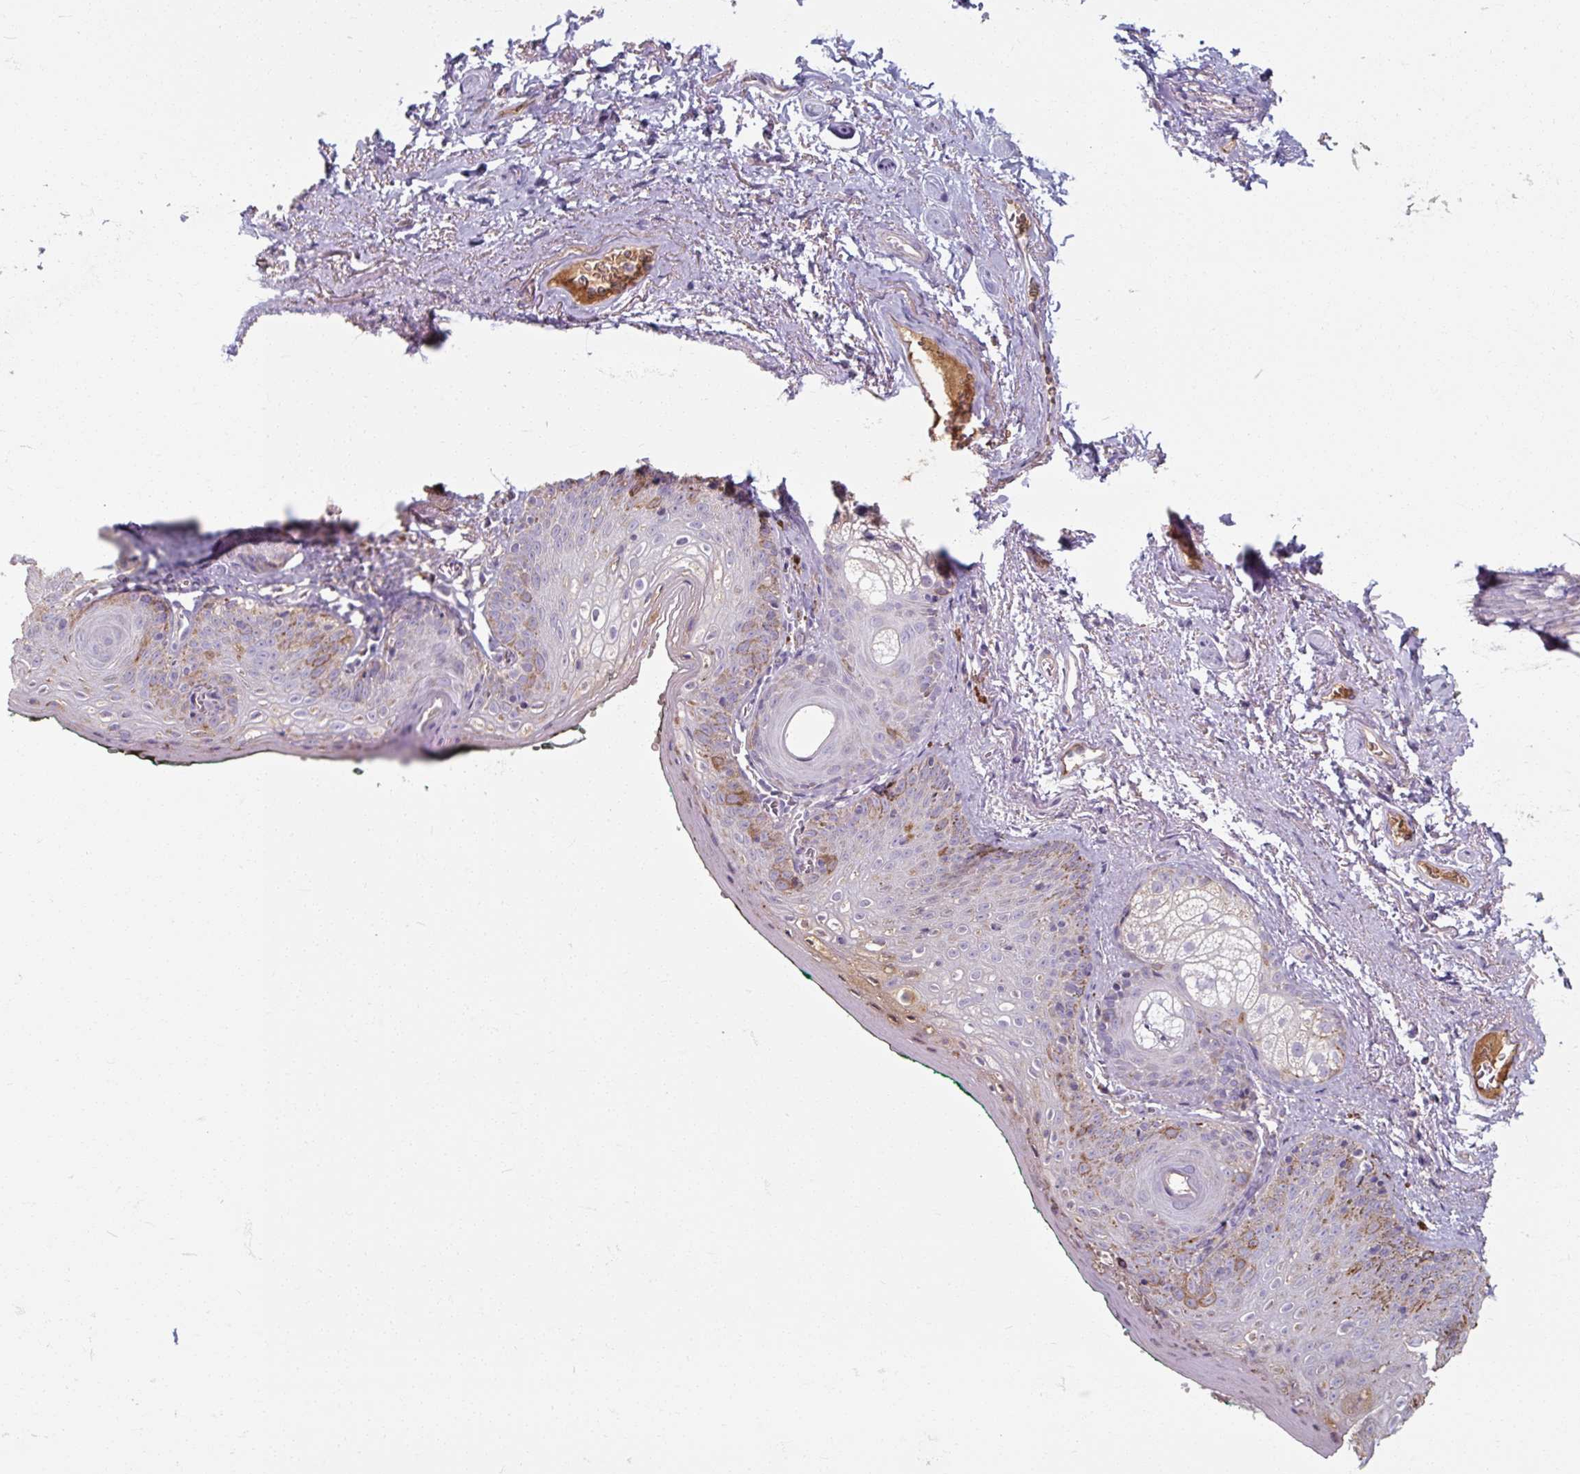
{"staining": {"intensity": "moderate", "quantity": "<25%", "location": "cytoplasmic/membranous"}, "tissue": "vagina", "cell_type": "Squamous epithelial cells", "image_type": "normal", "snomed": [{"axis": "morphology", "description": "Normal tissue, NOS"}, {"axis": "topography", "description": "Vulva"}, {"axis": "topography", "description": "Vagina"}, {"axis": "topography", "description": "Peripheral nerve tissue"}], "caption": "Brown immunohistochemical staining in benign vagina shows moderate cytoplasmic/membranous staining in about <25% of squamous epithelial cells.", "gene": "TSEN54", "patient": {"sex": "female", "age": 66}}